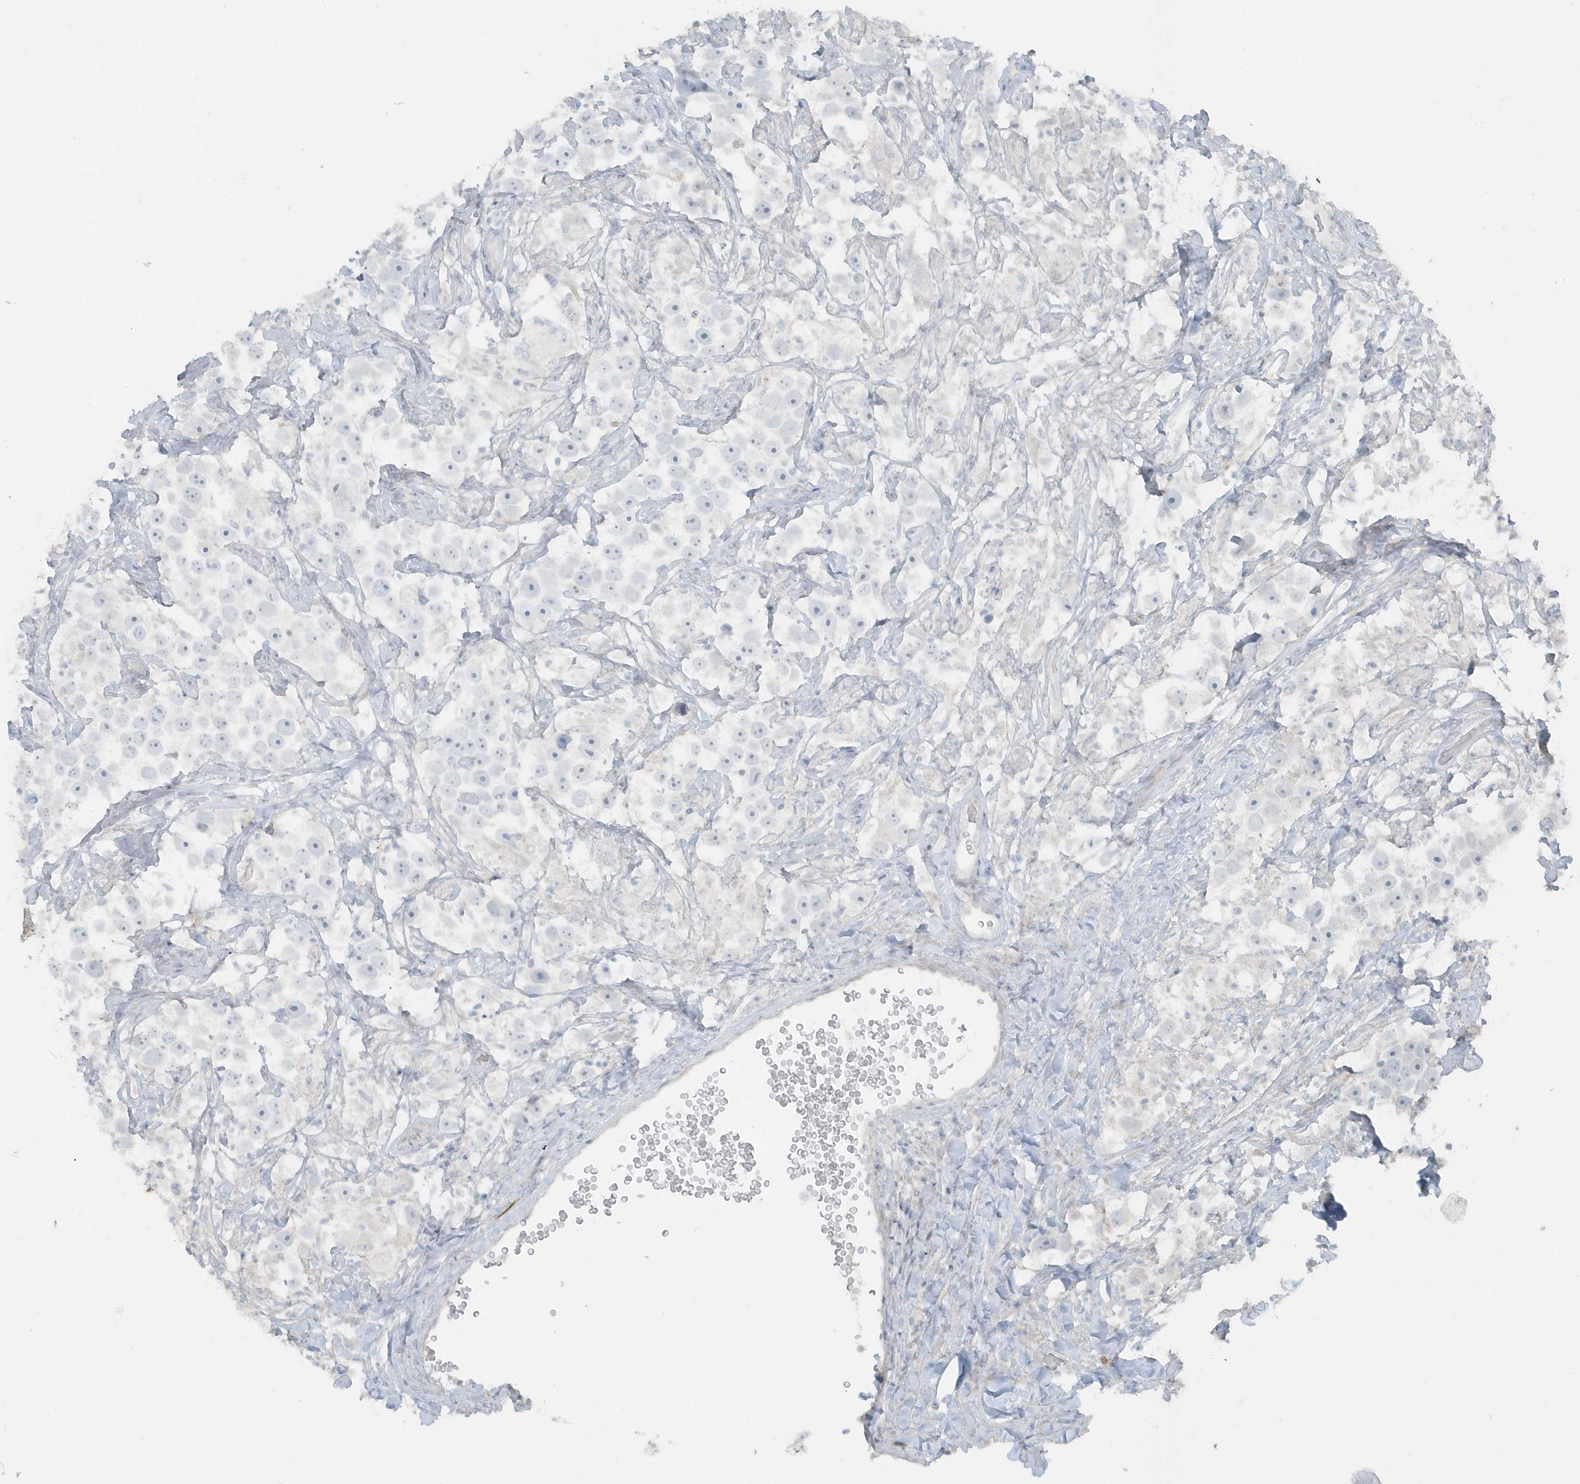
{"staining": {"intensity": "negative", "quantity": "none", "location": "none"}, "tissue": "testis cancer", "cell_type": "Tumor cells", "image_type": "cancer", "snomed": [{"axis": "morphology", "description": "Seminoma, NOS"}, {"axis": "topography", "description": "Testis"}], "caption": "Tumor cells are negative for protein expression in human testis cancer.", "gene": "ACTC1", "patient": {"sex": "male", "age": 49}}